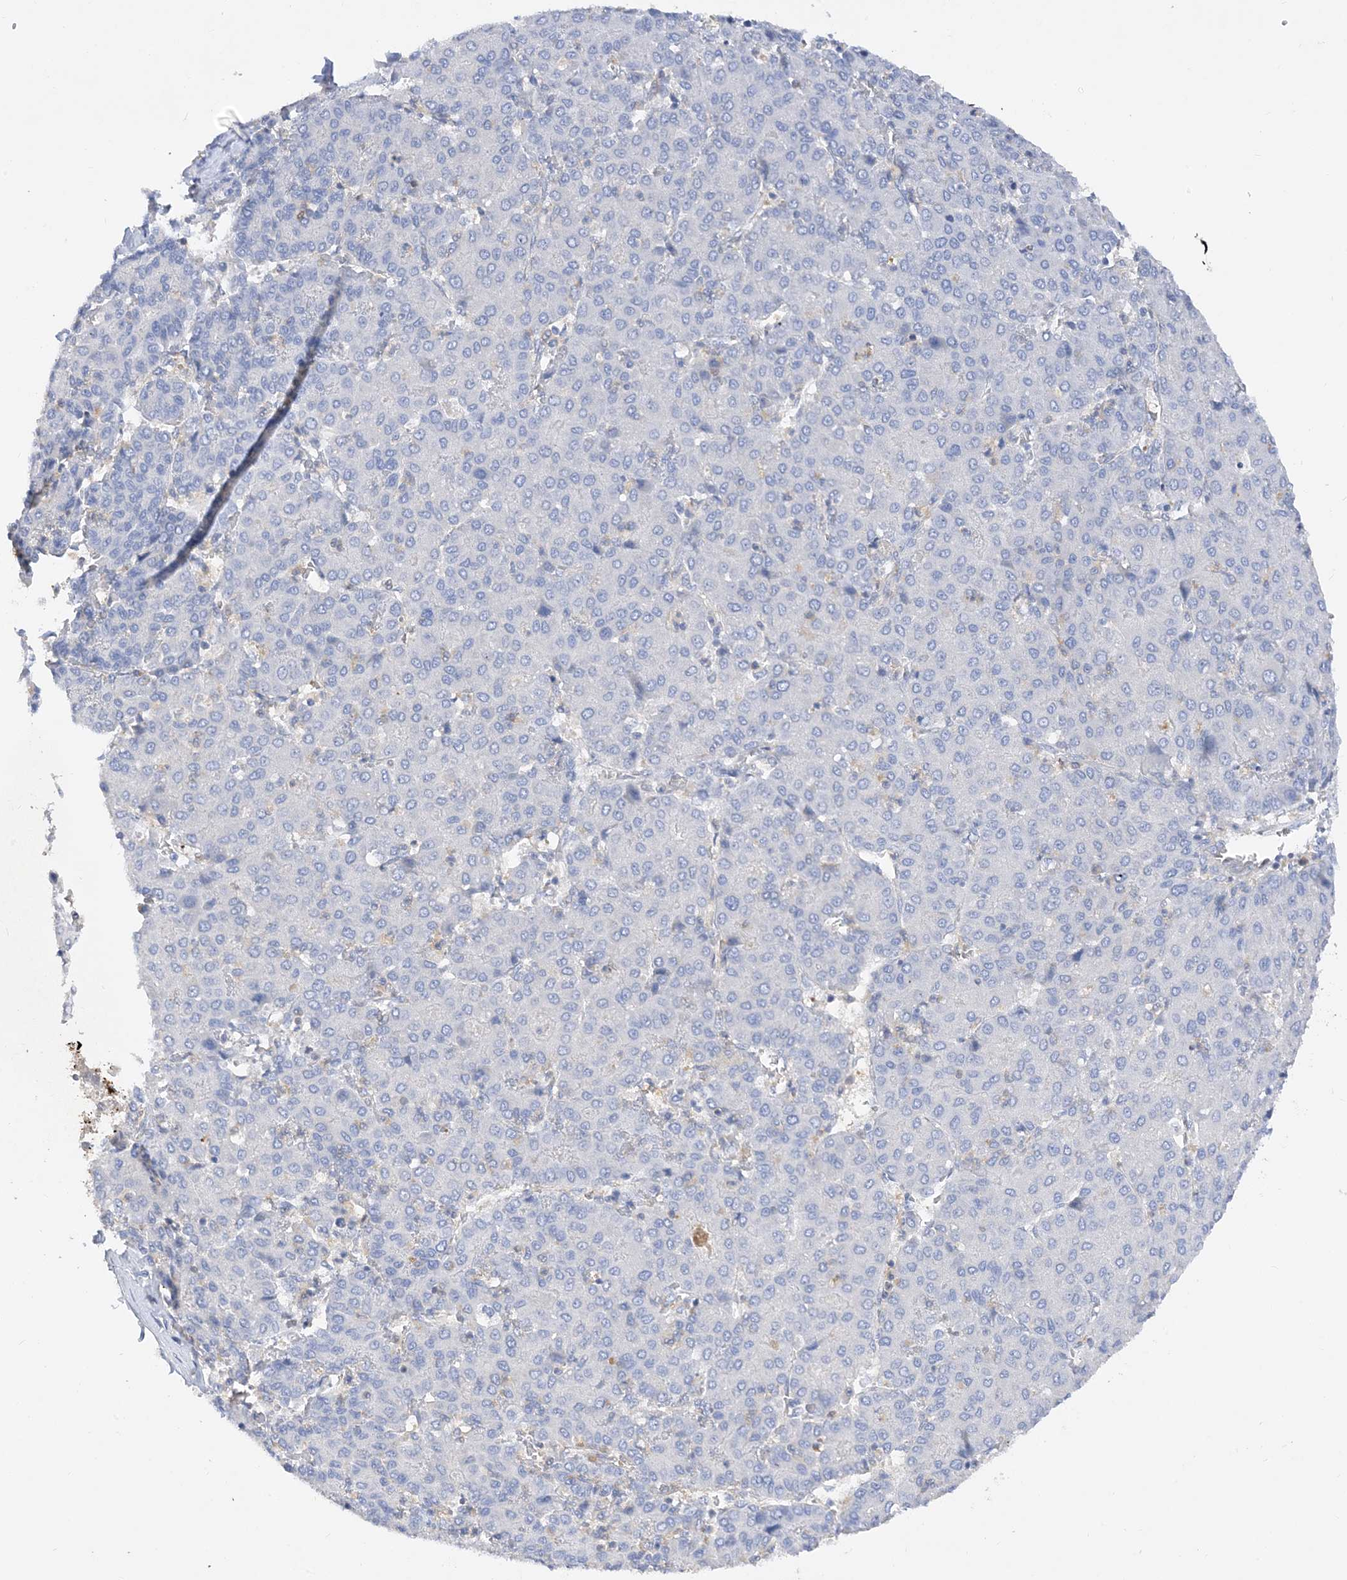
{"staining": {"intensity": "negative", "quantity": "none", "location": "none"}, "tissue": "liver cancer", "cell_type": "Tumor cells", "image_type": "cancer", "snomed": [{"axis": "morphology", "description": "Carcinoma, Hepatocellular, NOS"}, {"axis": "topography", "description": "Liver"}], "caption": "DAB immunohistochemical staining of liver hepatocellular carcinoma reveals no significant staining in tumor cells.", "gene": "ARV1", "patient": {"sex": "male", "age": 65}}